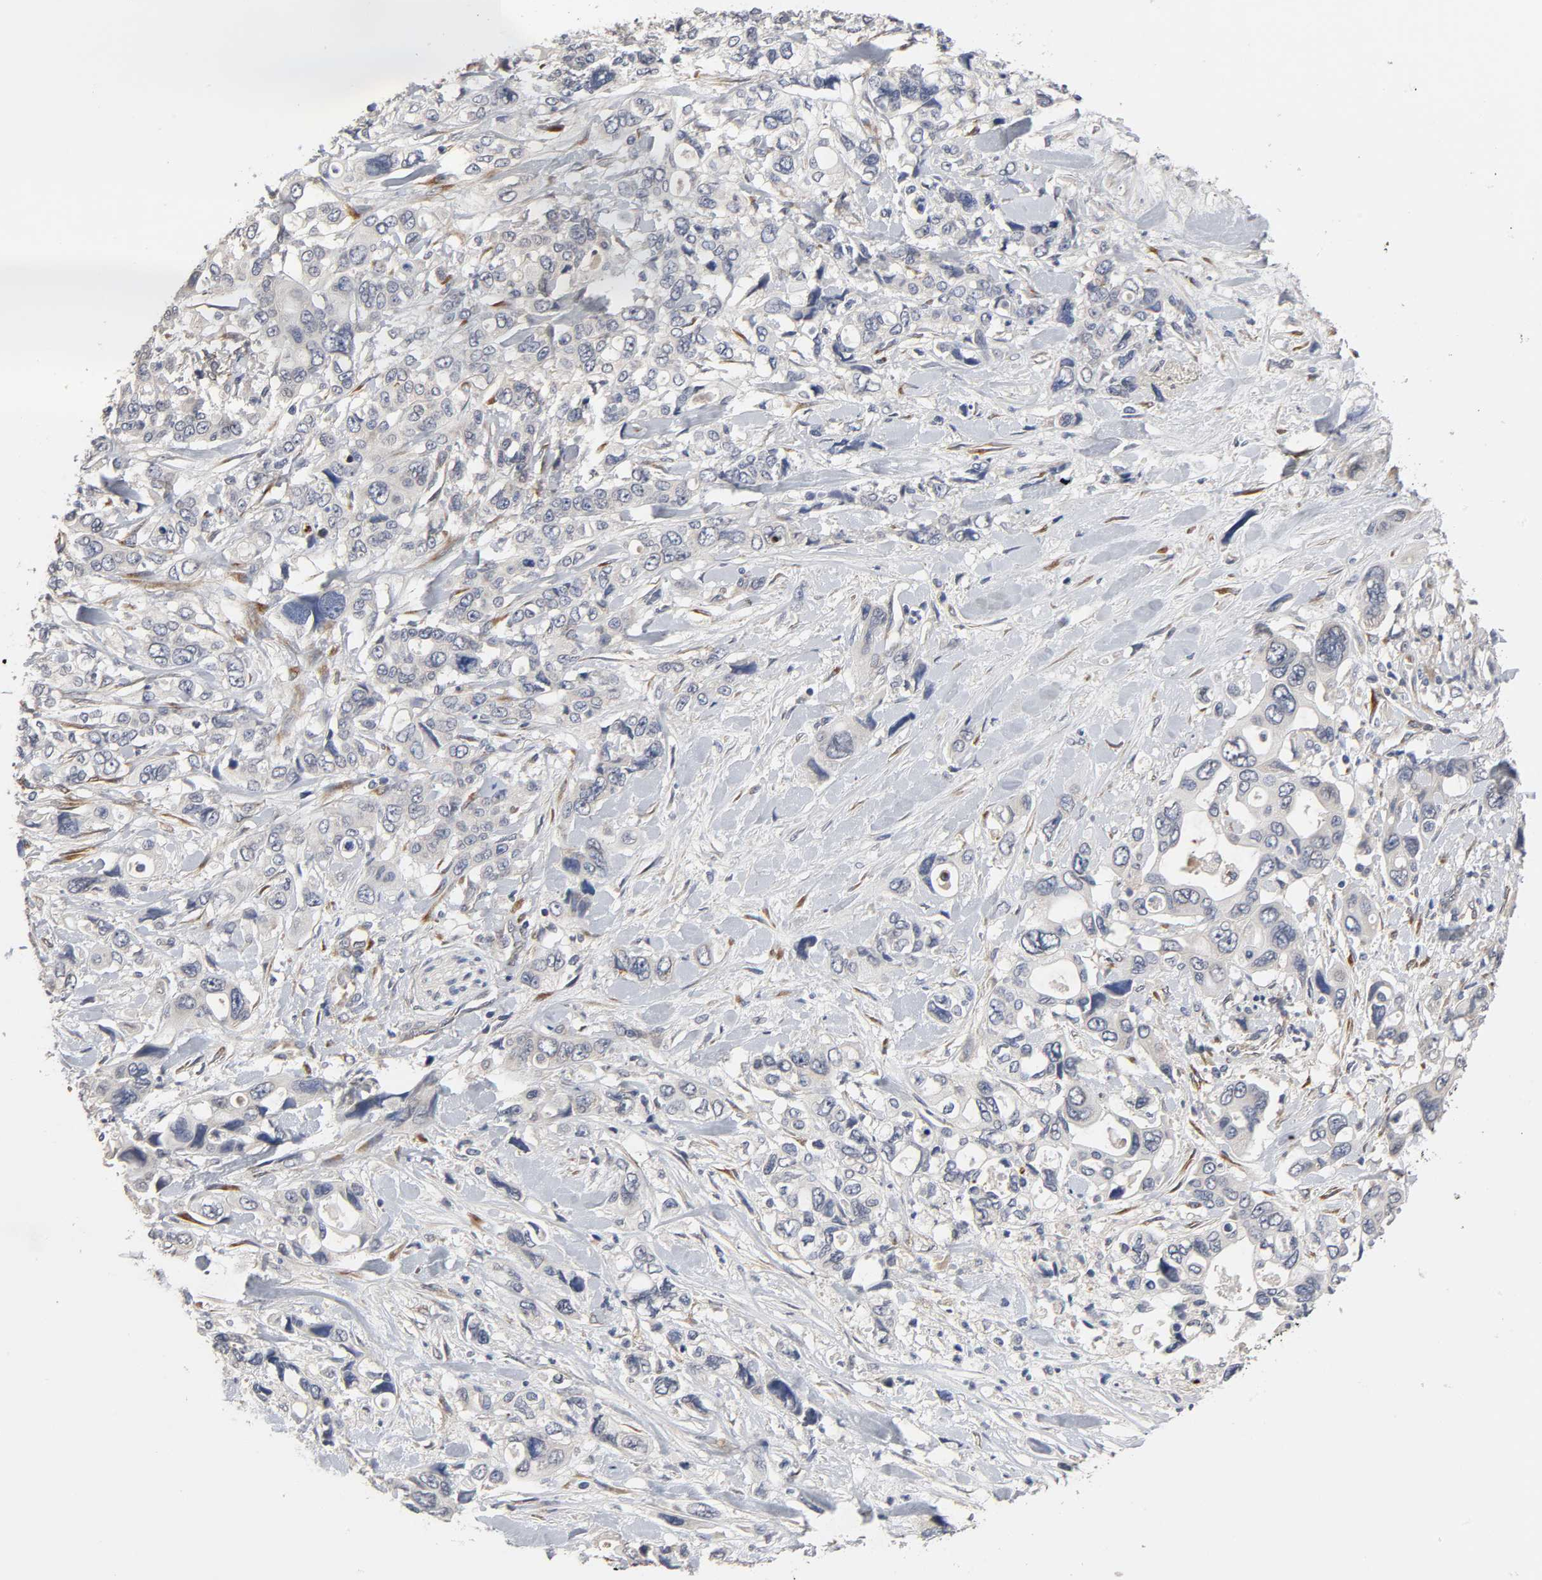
{"staining": {"intensity": "negative", "quantity": "none", "location": "none"}, "tissue": "pancreatic cancer", "cell_type": "Tumor cells", "image_type": "cancer", "snomed": [{"axis": "morphology", "description": "Adenocarcinoma, NOS"}, {"axis": "topography", "description": "Pancreas"}], "caption": "An immunohistochemistry histopathology image of pancreatic adenocarcinoma is shown. There is no staining in tumor cells of pancreatic adenocarcinoma.", "gene": "HDLBP", "patient": {"sex": "male", "age": 46}}